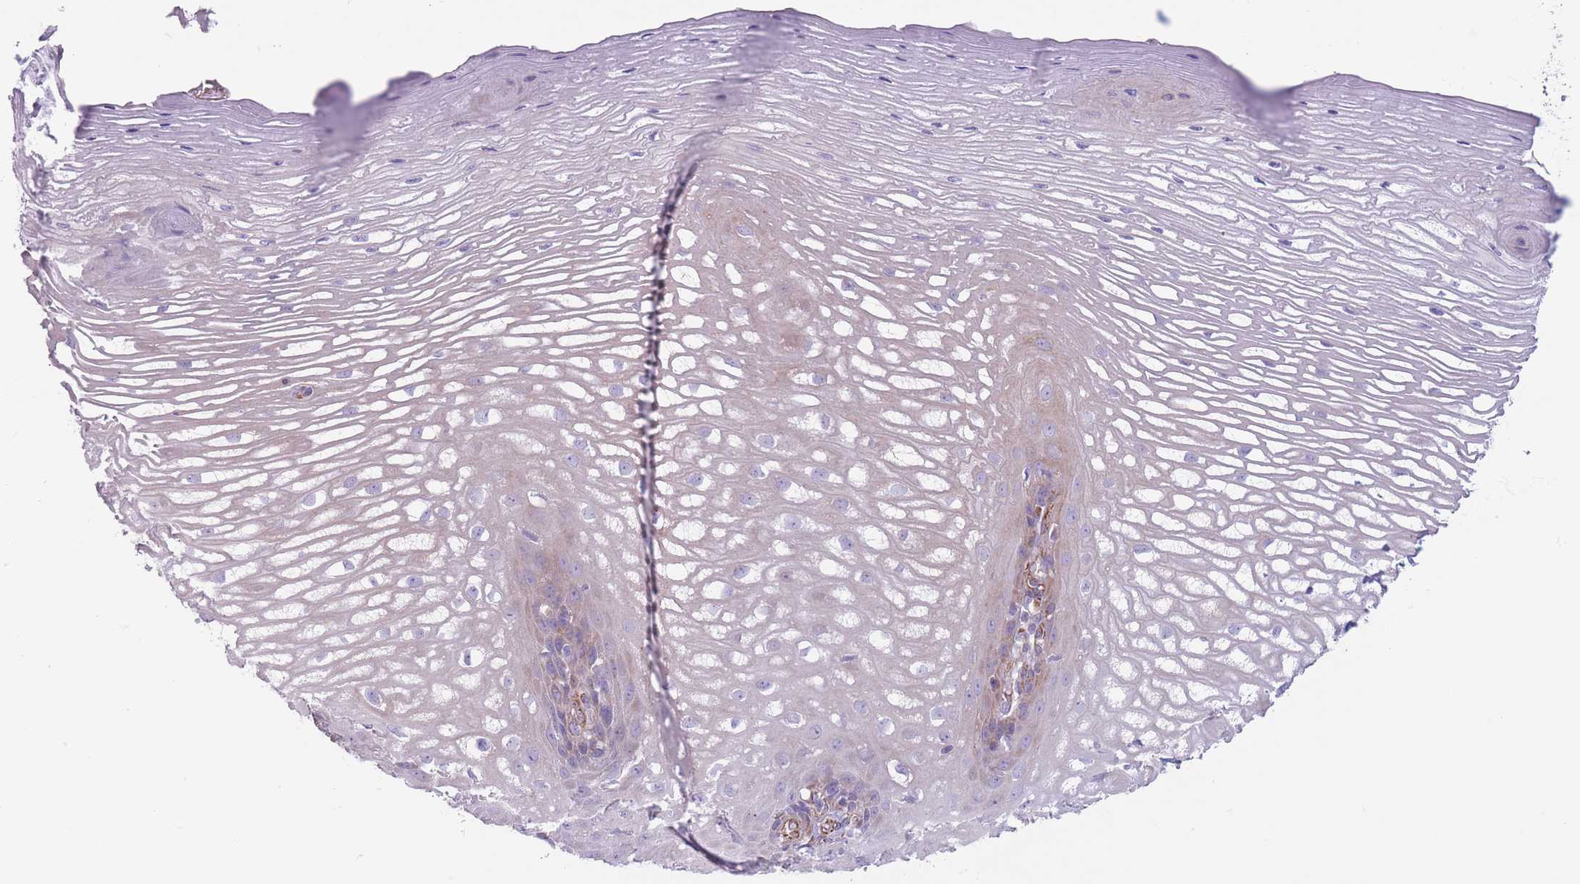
{"staining": {"intensity": "weak", "quantity": "<25%", "location": "cytoplasmic/membranous"}, "tissue": "esophagus", "cell_type": "Squamous epithelial cells", "image_type": "normal", "snomed": [{"axis": "morphology", "description": "Normal tissue, NOS"}, {"axis": "topography", "description": "Esophagus"}], "caption": "High magnification brightfield microscopy of normal esophagus stained with DAB (brown) and counterstained with hematoxylin (blue): squamous epithelial cells show no significant positivity.", "gene": "ATP5MF", "patient": {"sex": "male", "age": 69}}